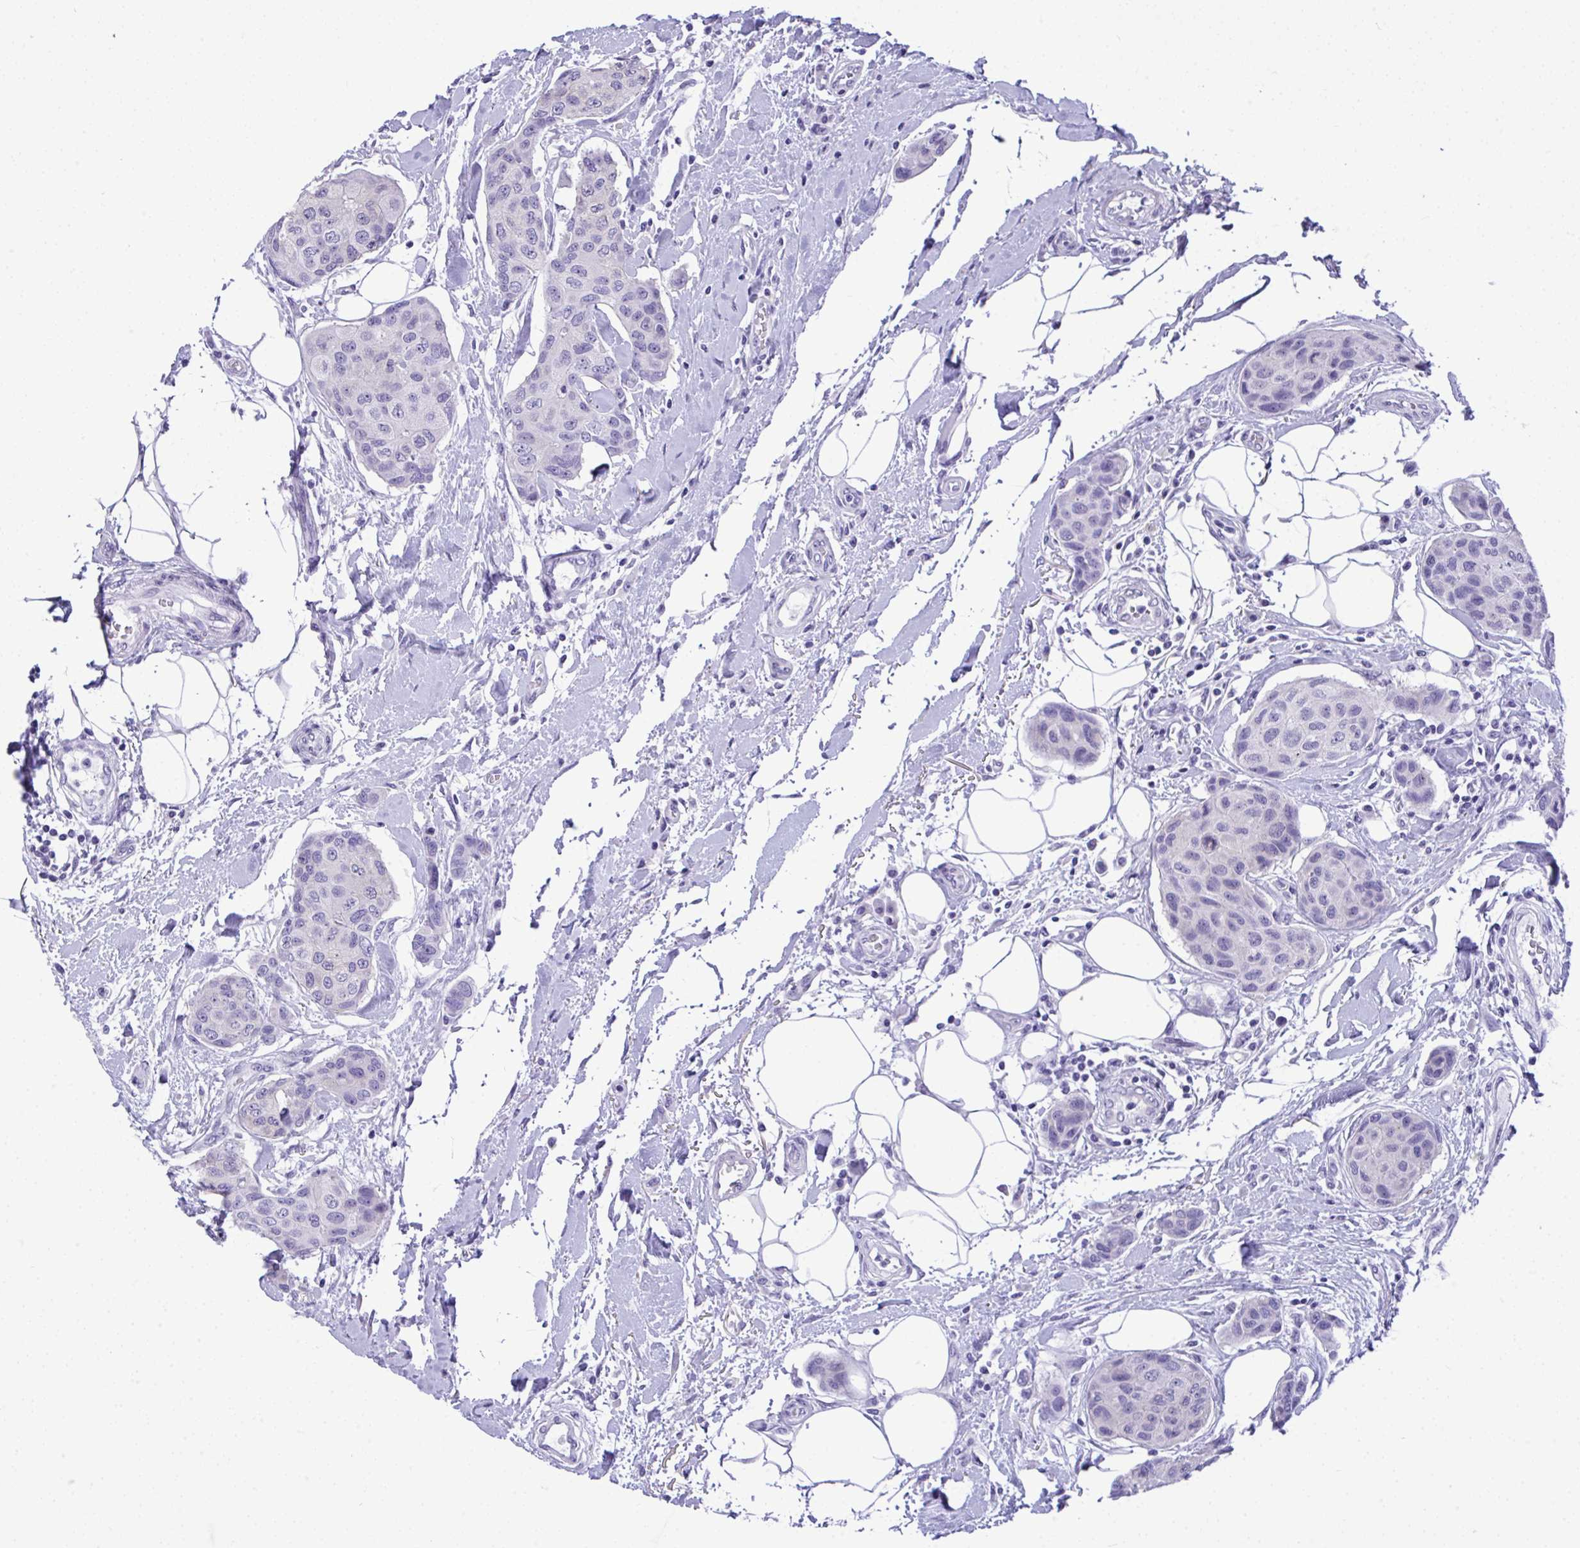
{"staining": {"intensity": "negative", "quantity": "none", "location": "none"}, "tissue": "breast cancer", "cell_type": "Tumor cells", "image_type": "cancer", "snomed": [{"axis": "morphology", "description": "Duct carcinoma"}, {"axis": "topography", "description": "Breast"}, {"axis": "topography", "description": "Lymph node"}], "caption": "Photomicrograph shows no significant protein expression in tumor cells of breast cancer.", "gene": "YBX2", "patient": {"sex": "female", "age": 80}}